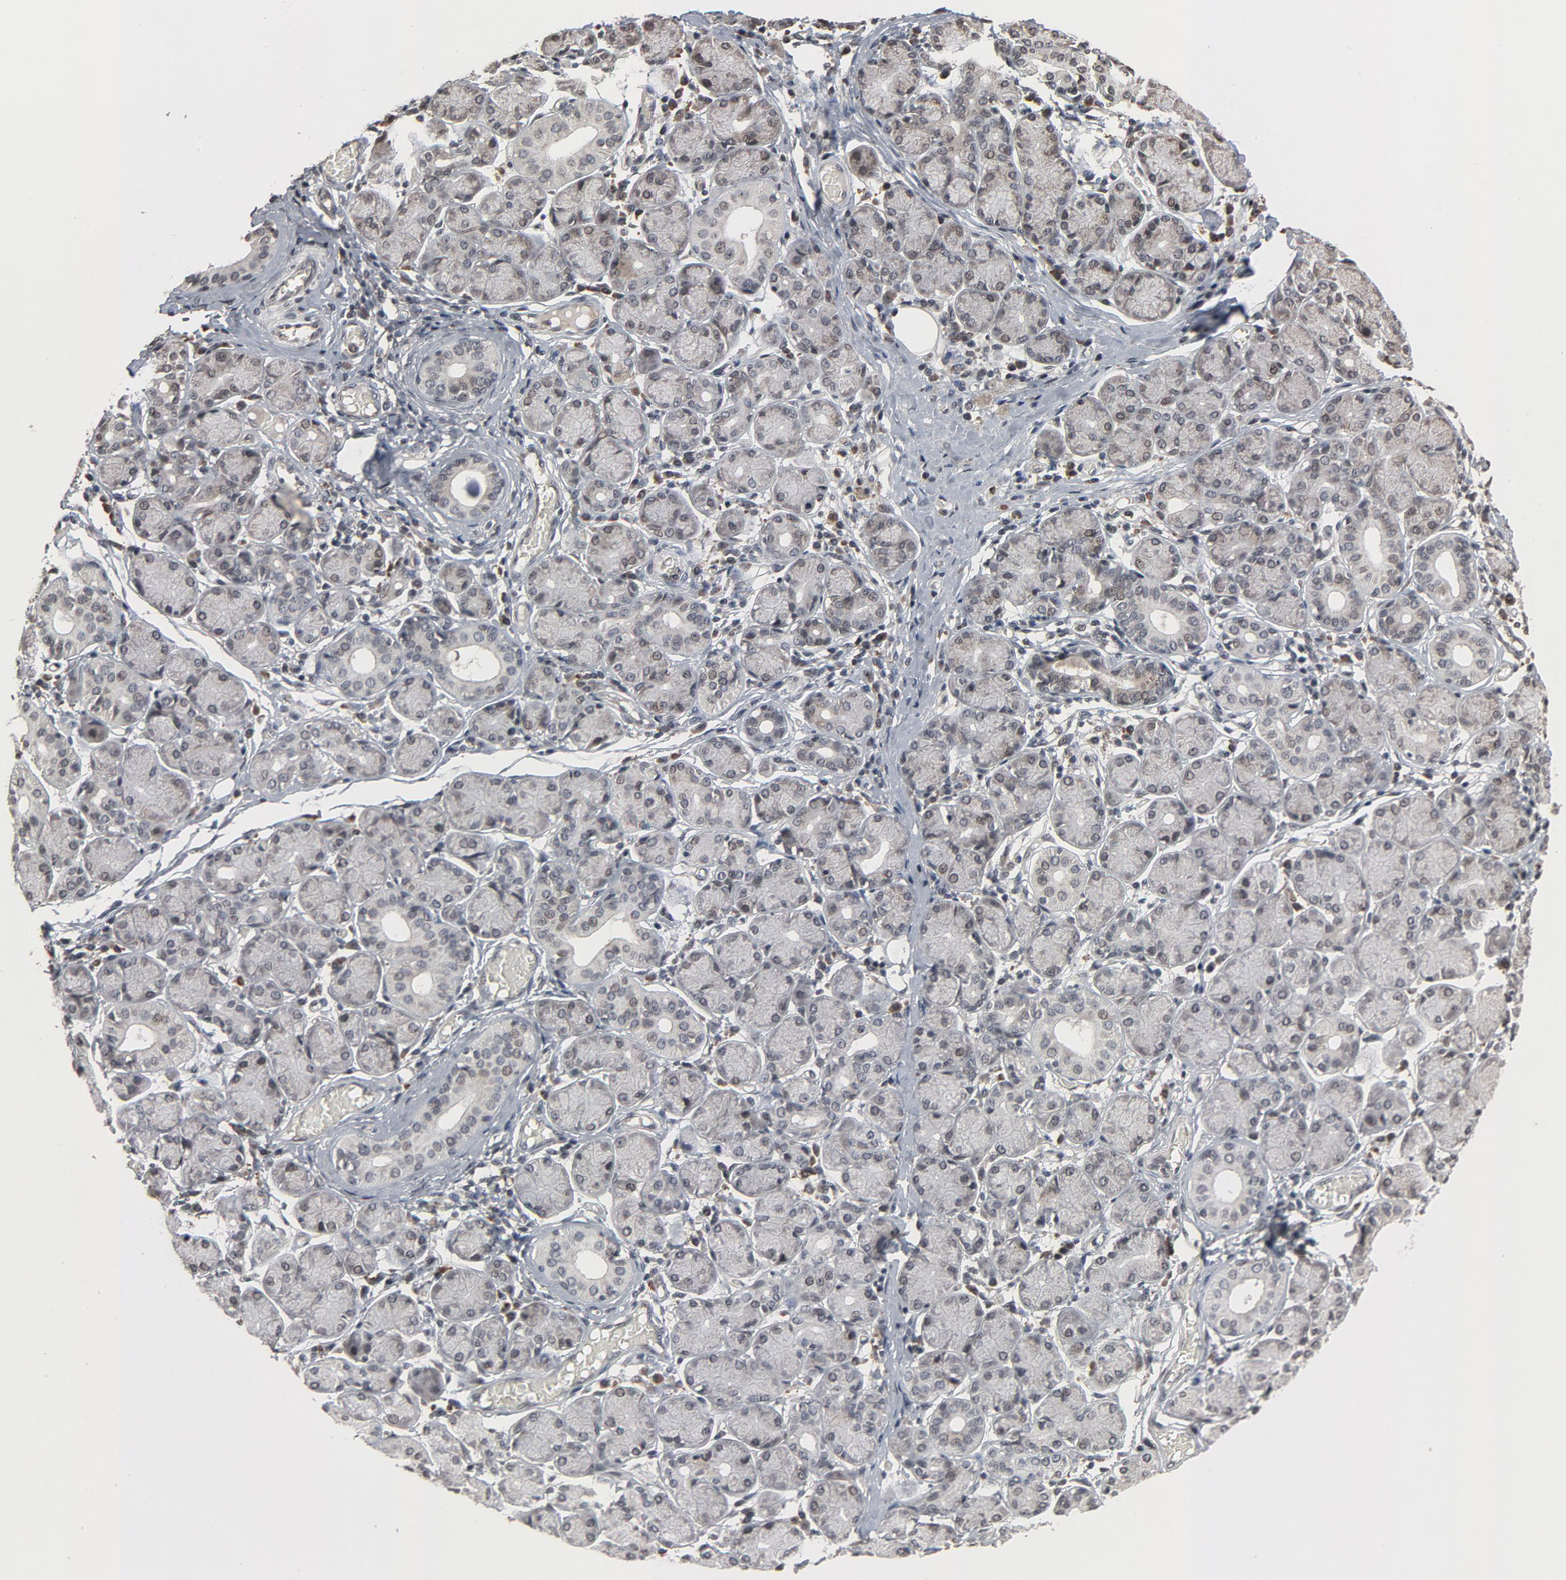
{"staining": {"intensity": "weak", "quantity": "<25%", "location": "cytoplasmic/membranous,nuclear"}, "tissue": "salivary gland", "cell_type": "Glandular cells", "image_type": "normal", "snomed": [{"axis": "morphology", "description": "Normal tissue, NOS"}, {"axis": "topography", "description": "Salivary gland"}], "caption": "DAB (3,3'-diaminobenzidine) immunohistochemical staining of unremarkable salivary gland reveals no significant staining in glandular cells.", "gene": "POM121", "patient": {"sex": "female", "age": 24}}